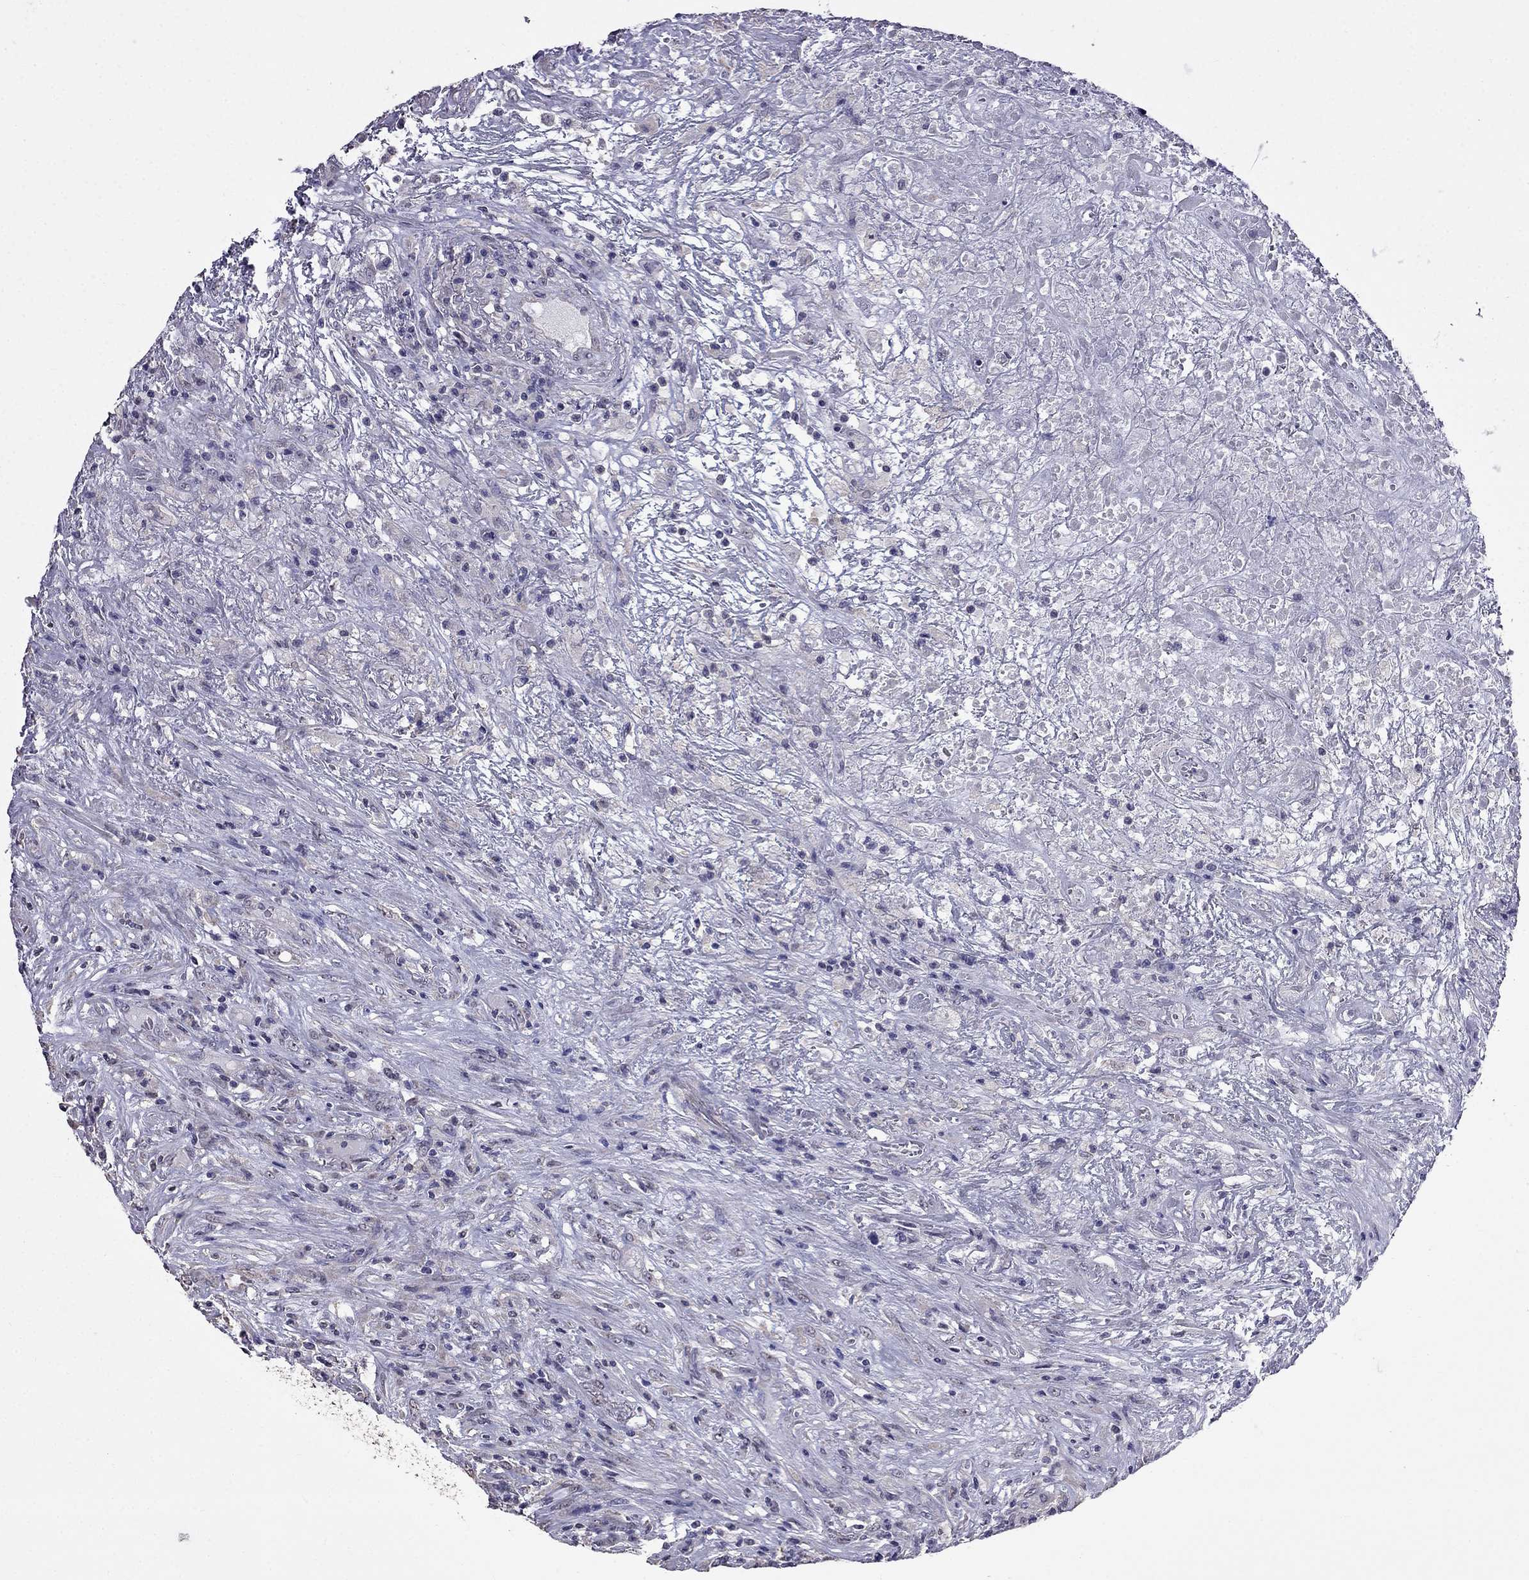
{"staining": {"intensity": "negative", "quantity": "none", "location": "none"}, "tissue": "lymphoma", "cell_type": "Tumor cells", "image_type": "cancer", "snomed": [{"axis": "morphology", "description": "Malignant lymphoma, non-Hodgkin's type, High grade"}, {"axis": "topography", "description": "Lung"}], "caption": "Tumor cells show no significant staining in malignant lymphoma, non-Hodgkin's type (high-grade). The staining is performed using DAB (3,3'-diaminobenzidine) brown chromogen with nuclei counter-stained in using hematoxylin.", "gene": "AK5", "patient": {"sex": "male", "age": 79}}